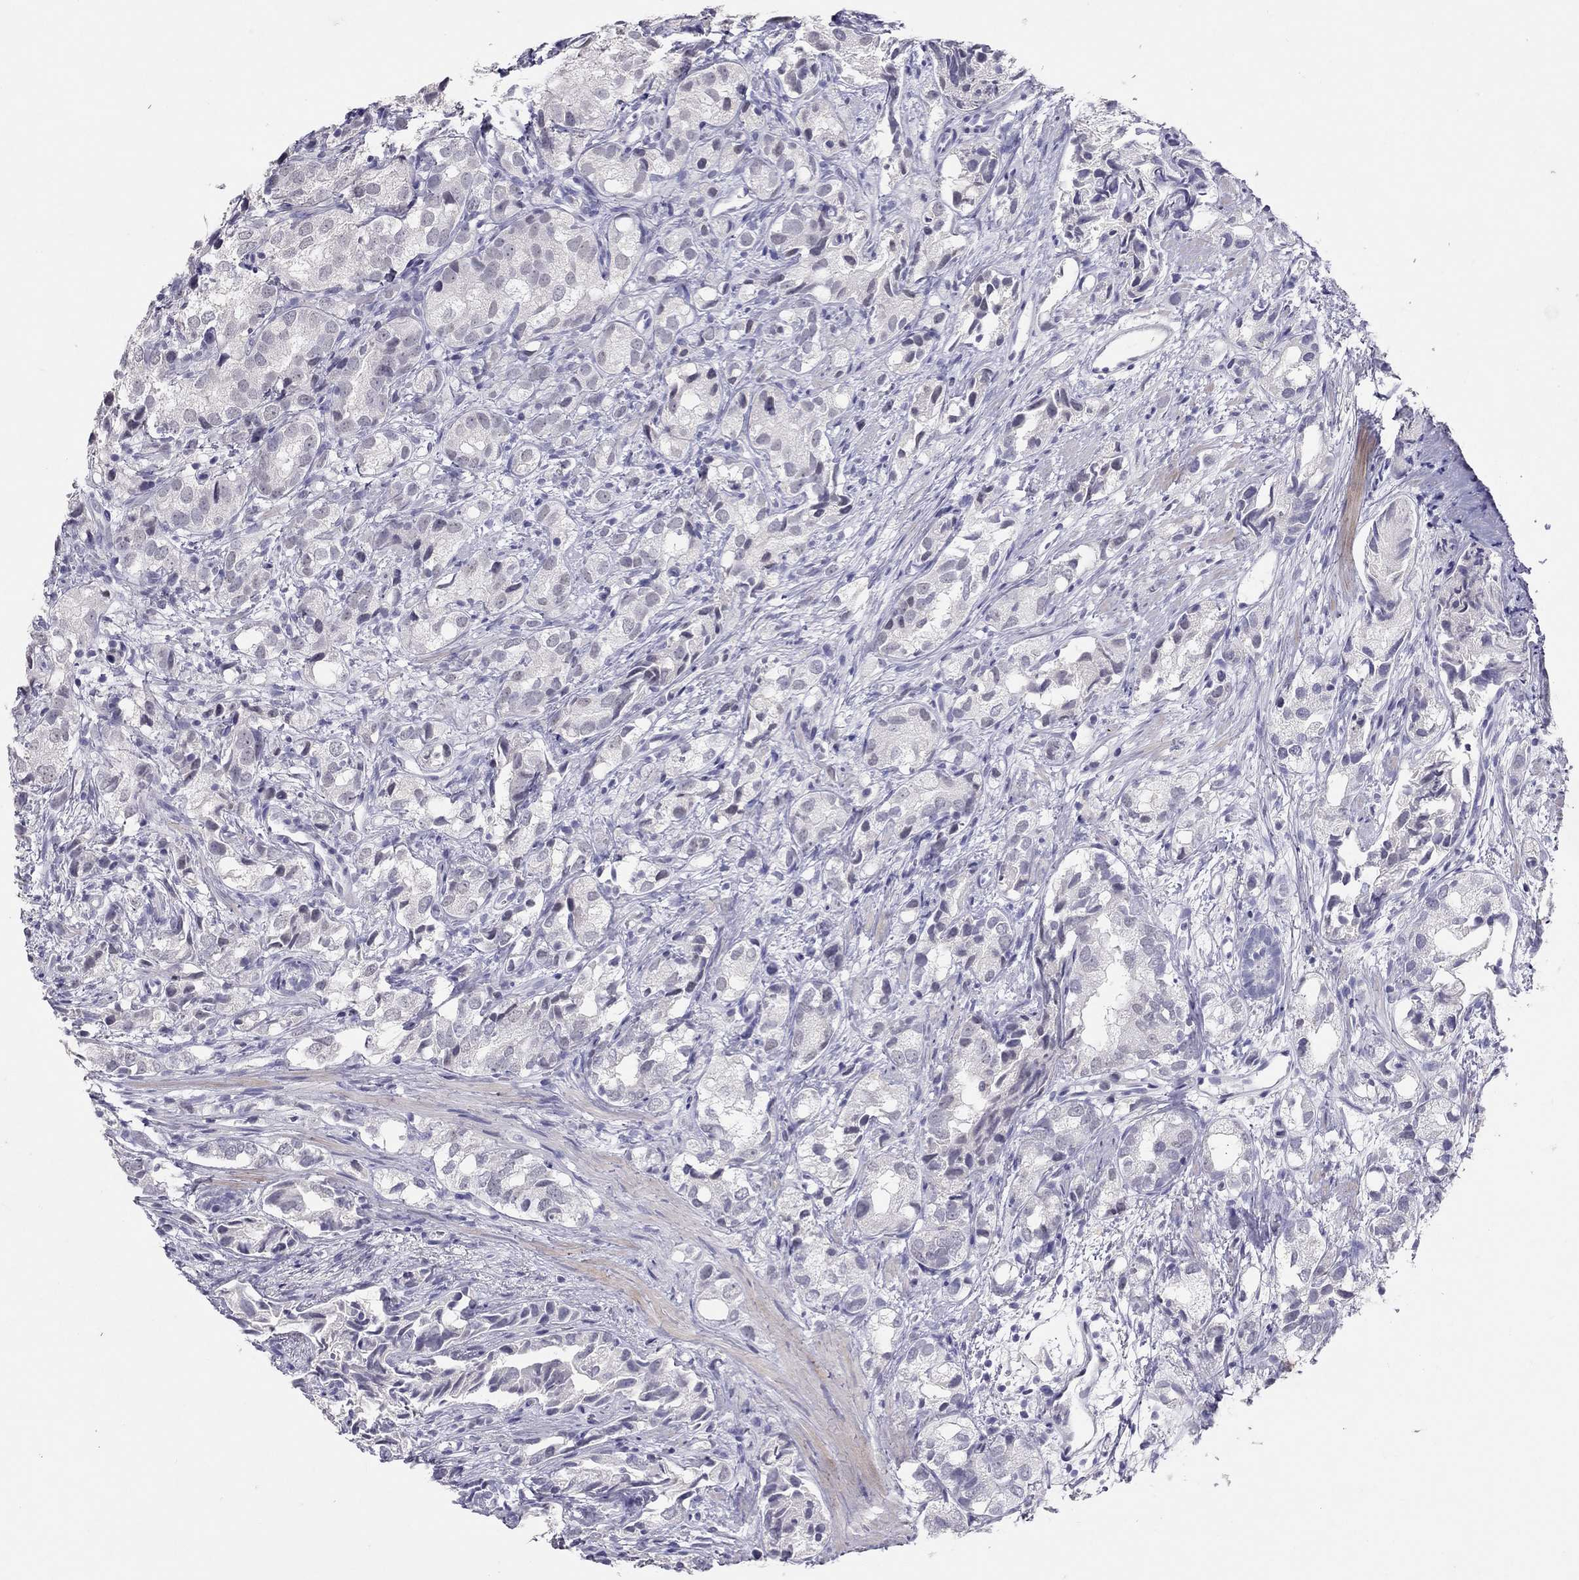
{"staining": {"intensity": "negative", "quantity": "none", "location": "none"}, "tissue": "prostate cancer", "cell_type": "Tumor cells", "image_type": "cancer", "snomed": [{"axis": "morphology", "description": "Adenocarcinoma, High grade"}, {"axis": "topography", "description": "Prostate"}], "caption": "A histopathology image of human adenocarcinoma (high-grade) (prostate) is negative for staining in tumor cells.", "gene": "PSMB11", "patient": {"sex": "male", "age": 82}}